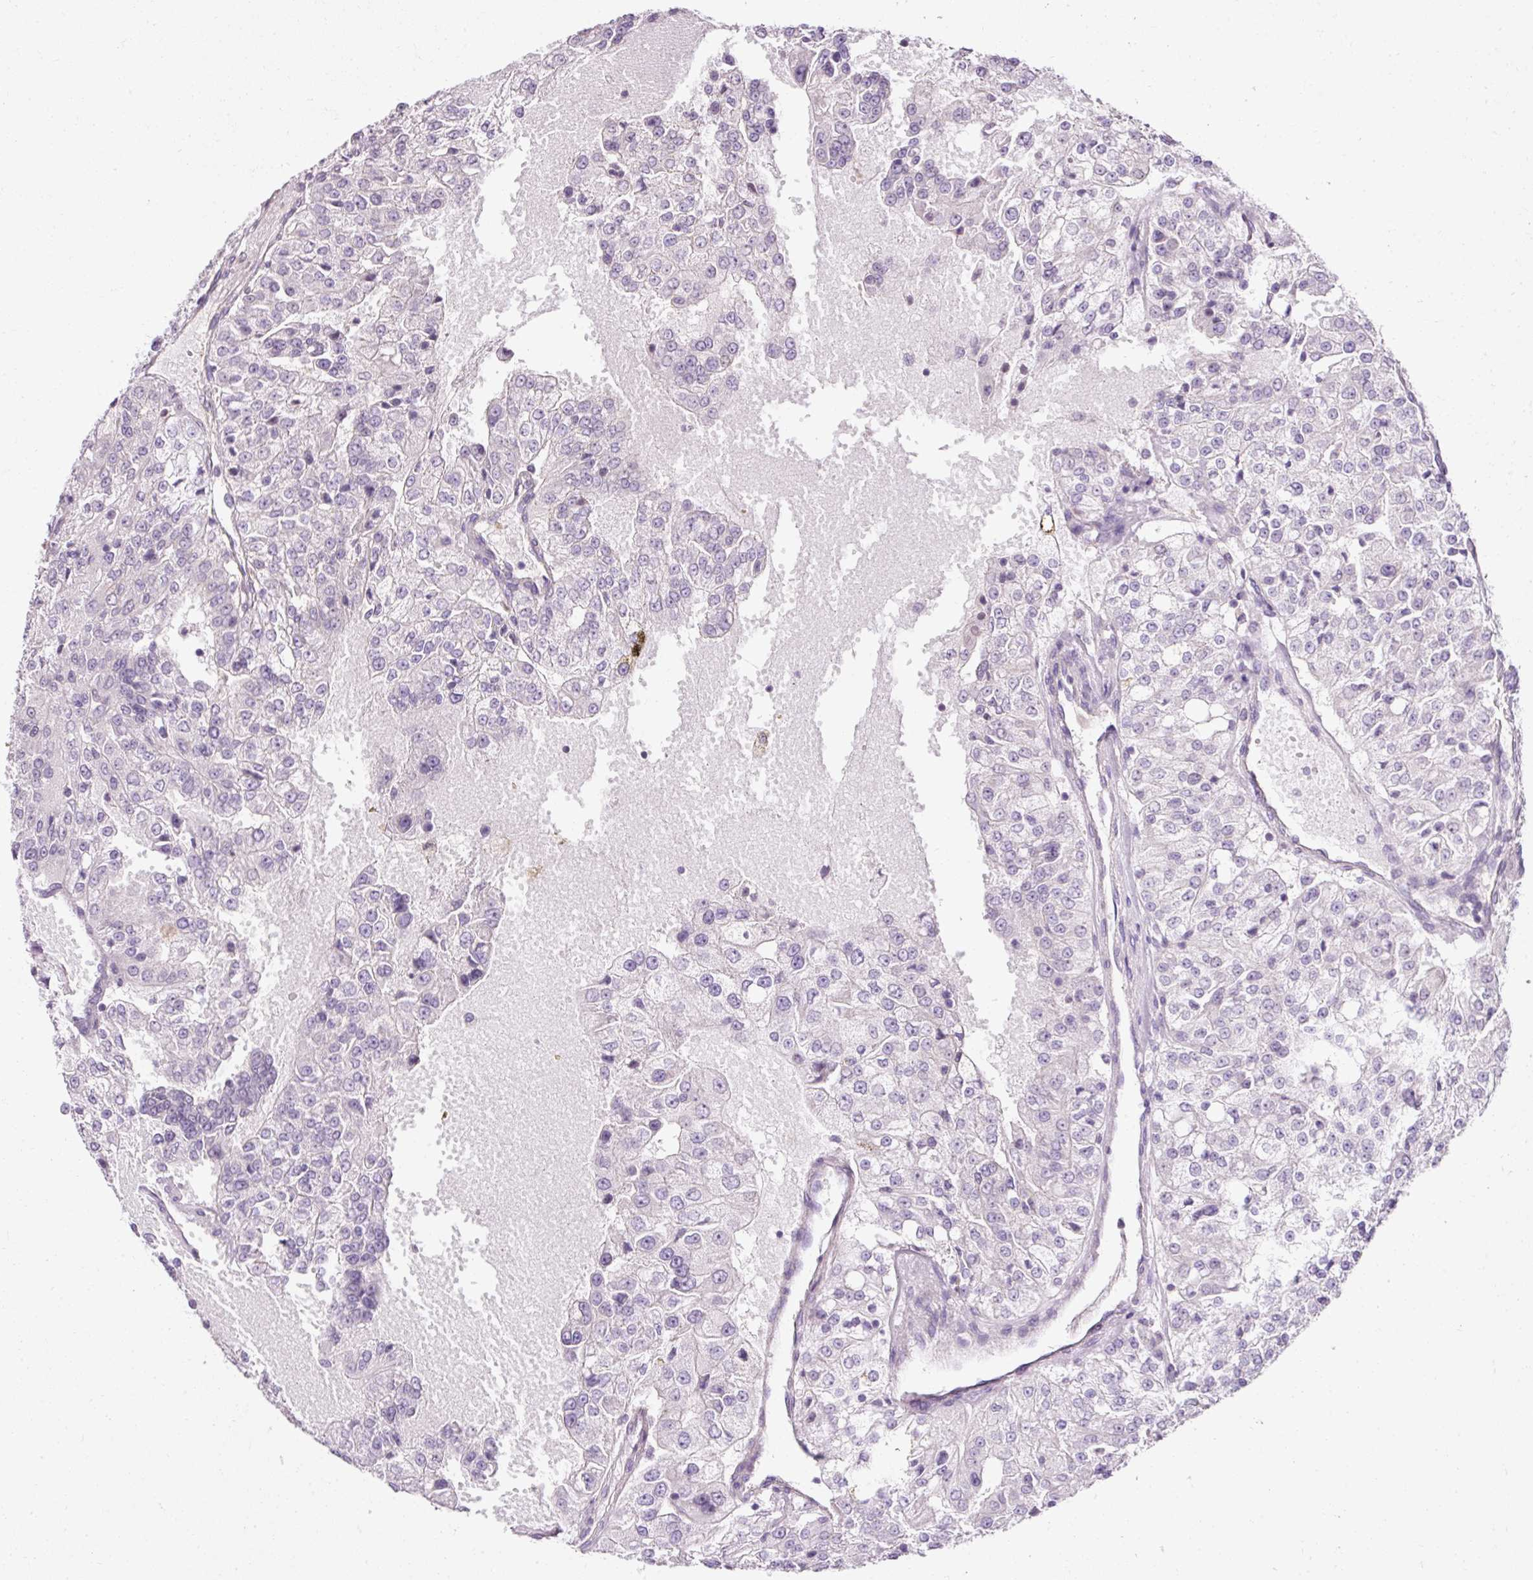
{"staining": {"intensity": "negative", "quantity": "none", "location": "none"}, "tissue": "renal cancer", "cell_type": "Tumor cells", "image_type": "cancer", "snomed": [{"axis": "morphology", "description": "Adenocarcinoma, NOS"}, {"axis": "topography", "description": "Kidney"}], "caption": "Immunohistochemical staining of renal adenocarcinoma demonstrates no significant expression in tumor cells. Nuclei are stained in blue.", "gene": "ZNF610", "patient": {"sex": "female", "age": 63}}